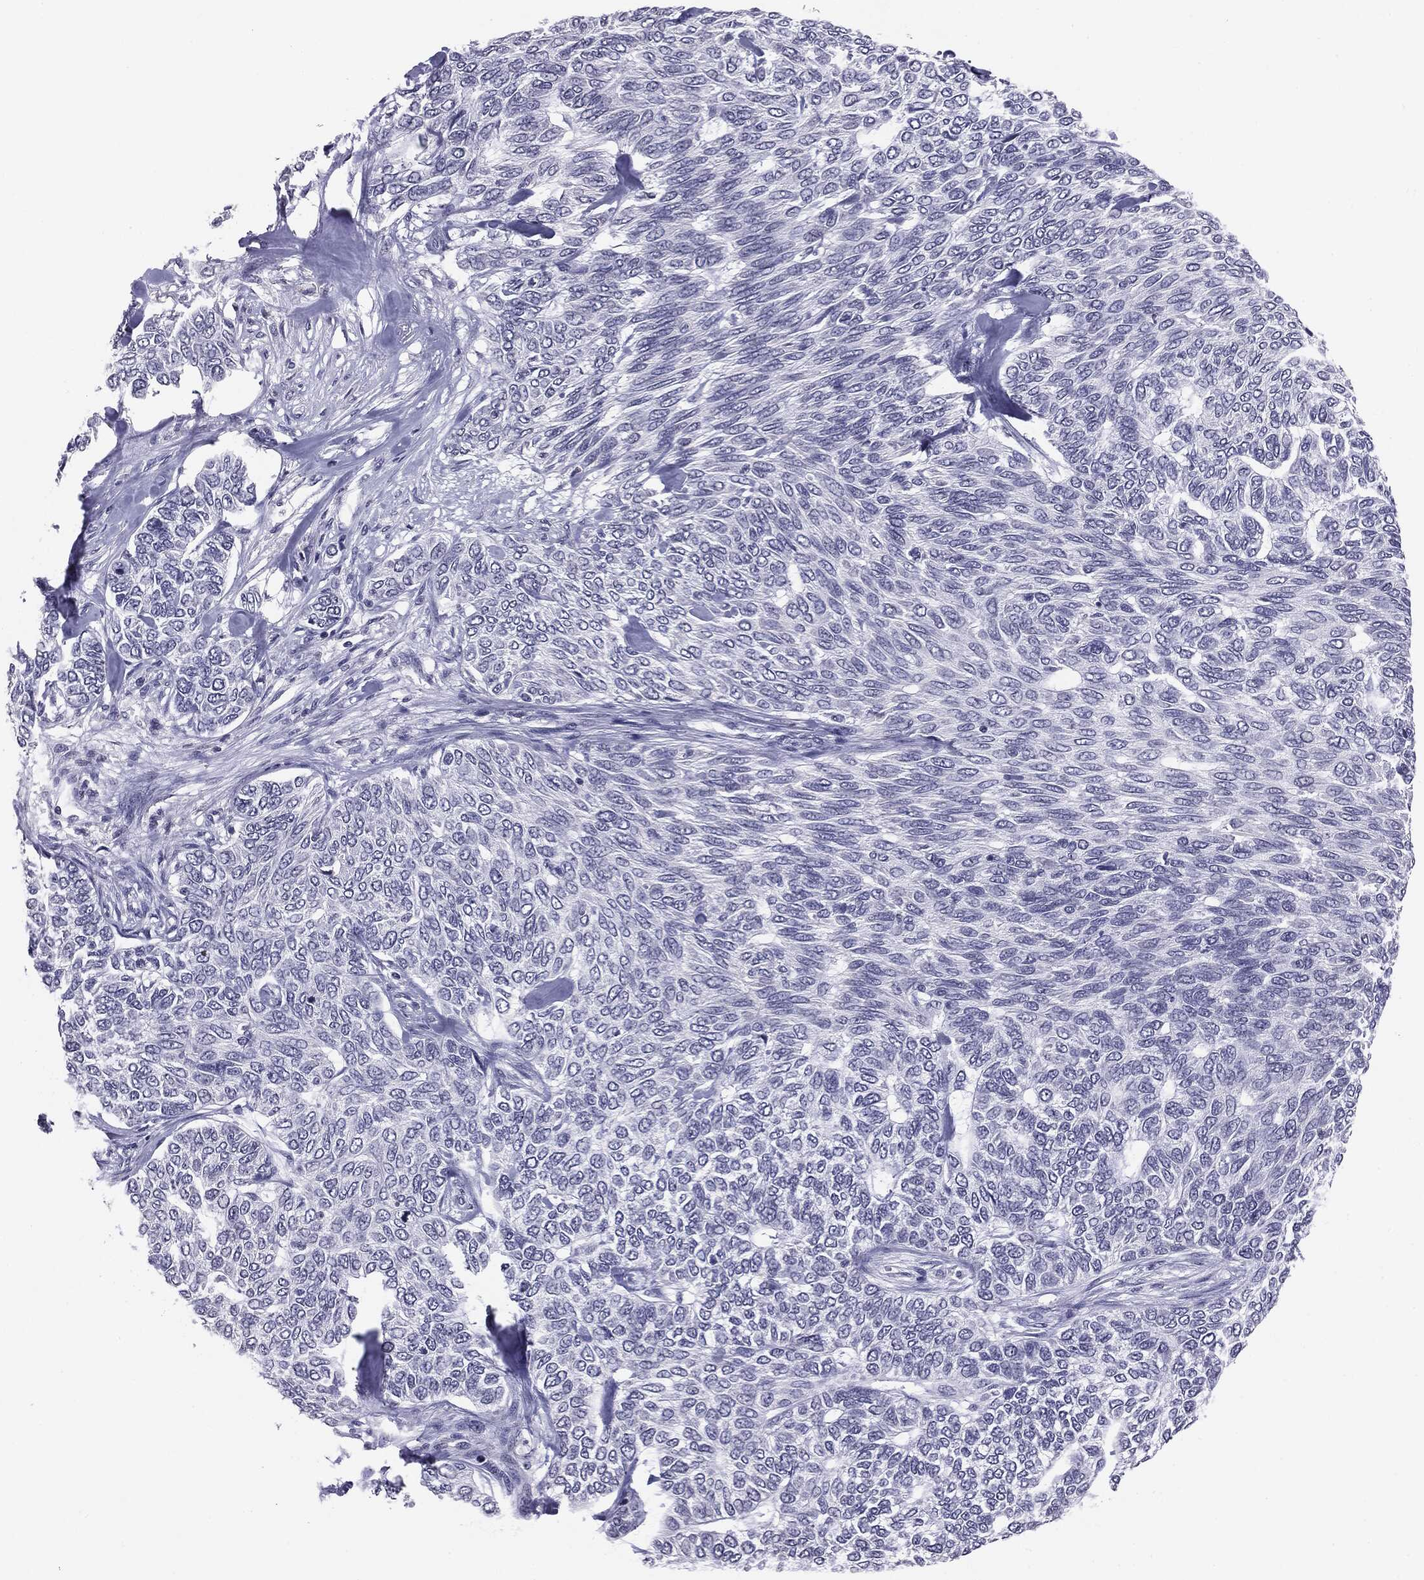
{"staining": {"intensity": "negative", "quantity": "none", "location": "none"}, "tissue": "skin cancer", "cell_type": "Tumor cells", "image_type": "cancer", "snomed": [{"axis": "morphology", "description": "Basal cell carcinoma"}, {"axis": "topography", "description": "Skin"}], "caption": "This is a photomicrograph of IHC staining of skin basal cell carcinoma, which shows no staining in tumor cells.", "gene": "SERPINB4", "patient": {"sex": "female", "age": 65}}